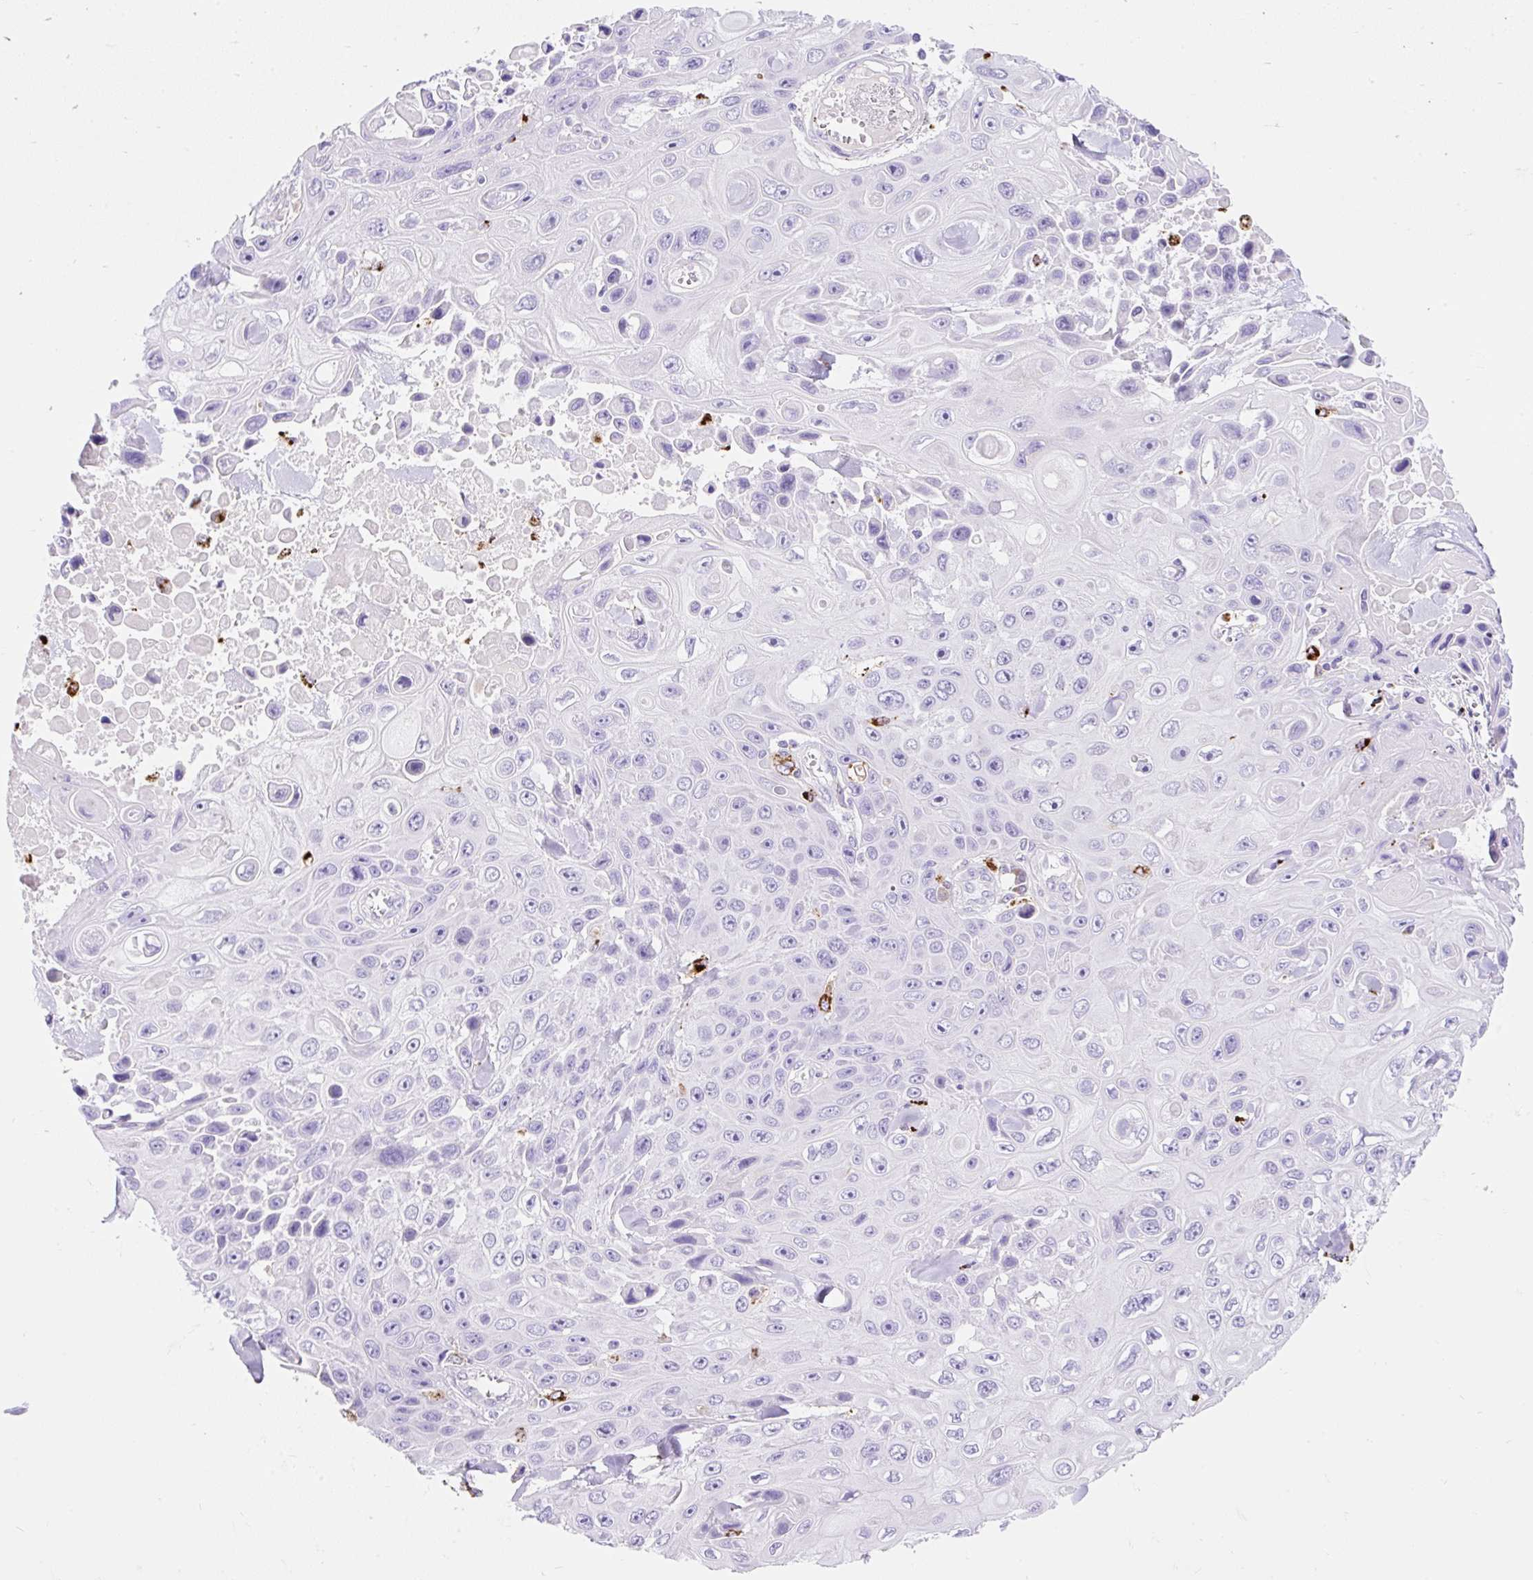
{"staining": {"intensity": "negative", "quantity": "none", "location": "none"}, "tissue": "skin cancer", "cell_type": "Tumor cells", "image_type": "cancer", "snomed": [{"axis": "morphology", "description": "Squamous cell carcinoma, NOS"}, {"axis": "topography", "description": "Skin"}], "caption": "This is an immunohistochemistry image of skin squamous cell carcinoma. There is no expression in tumor cells.", "gene": "HEXB", "patient": {"sex": "male", "age": 82}}